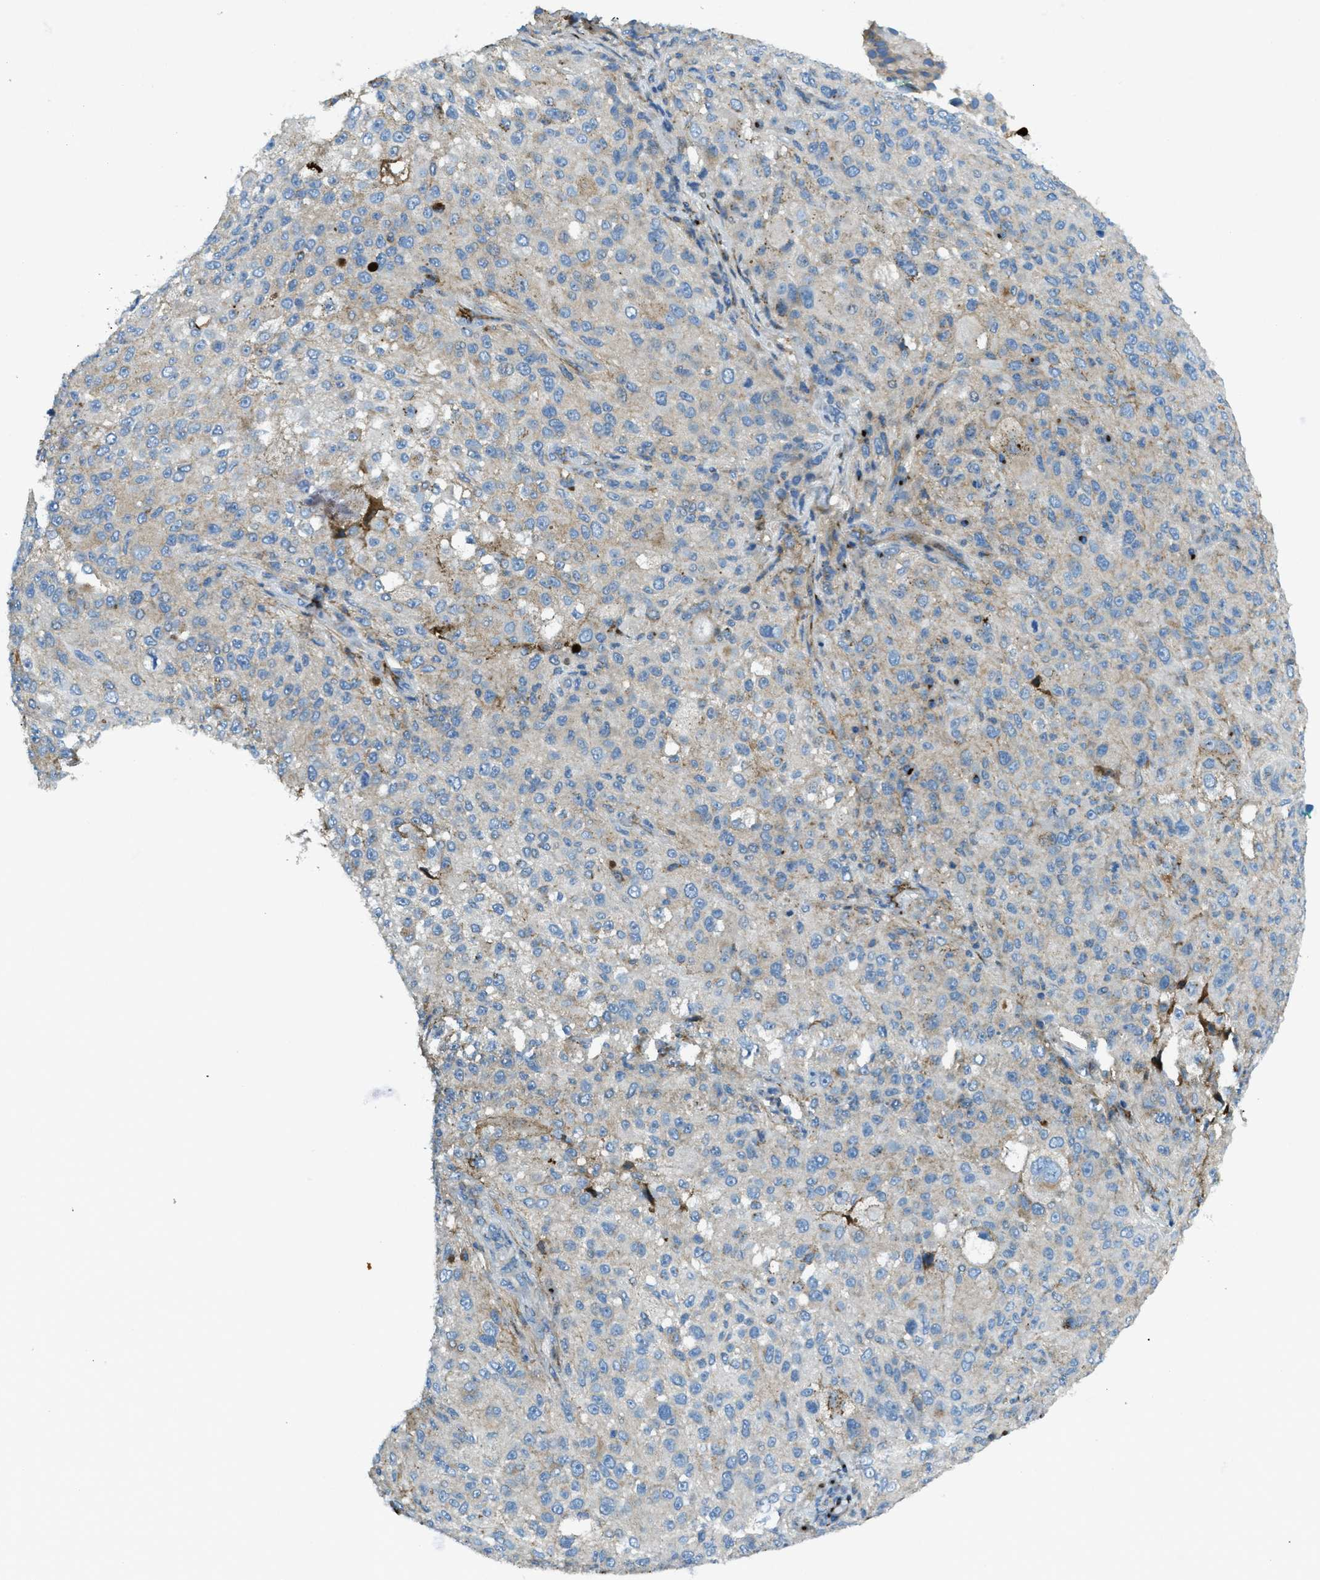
{"staining": {"intensity": "weak", "quantity": "<25%", "location": "cytoplasmic/membranous"}, "tissue": "melanoma", "cell_type": "Tumor cells", "image_type": "cancer", "snomed": [{"axis": "morphology", "description": "Necrosis, NOS"}, {"axis": "morphology", "description": "Malignant melanoma, NOS"}, {"axis": "topography", "description": "Skin"}], "caption": "The micrograph reveals no significant positivity in tumor cells of malignant melanoma.", "gene": "TRIM59", "patient": {"sex": "female", "age": 87}}